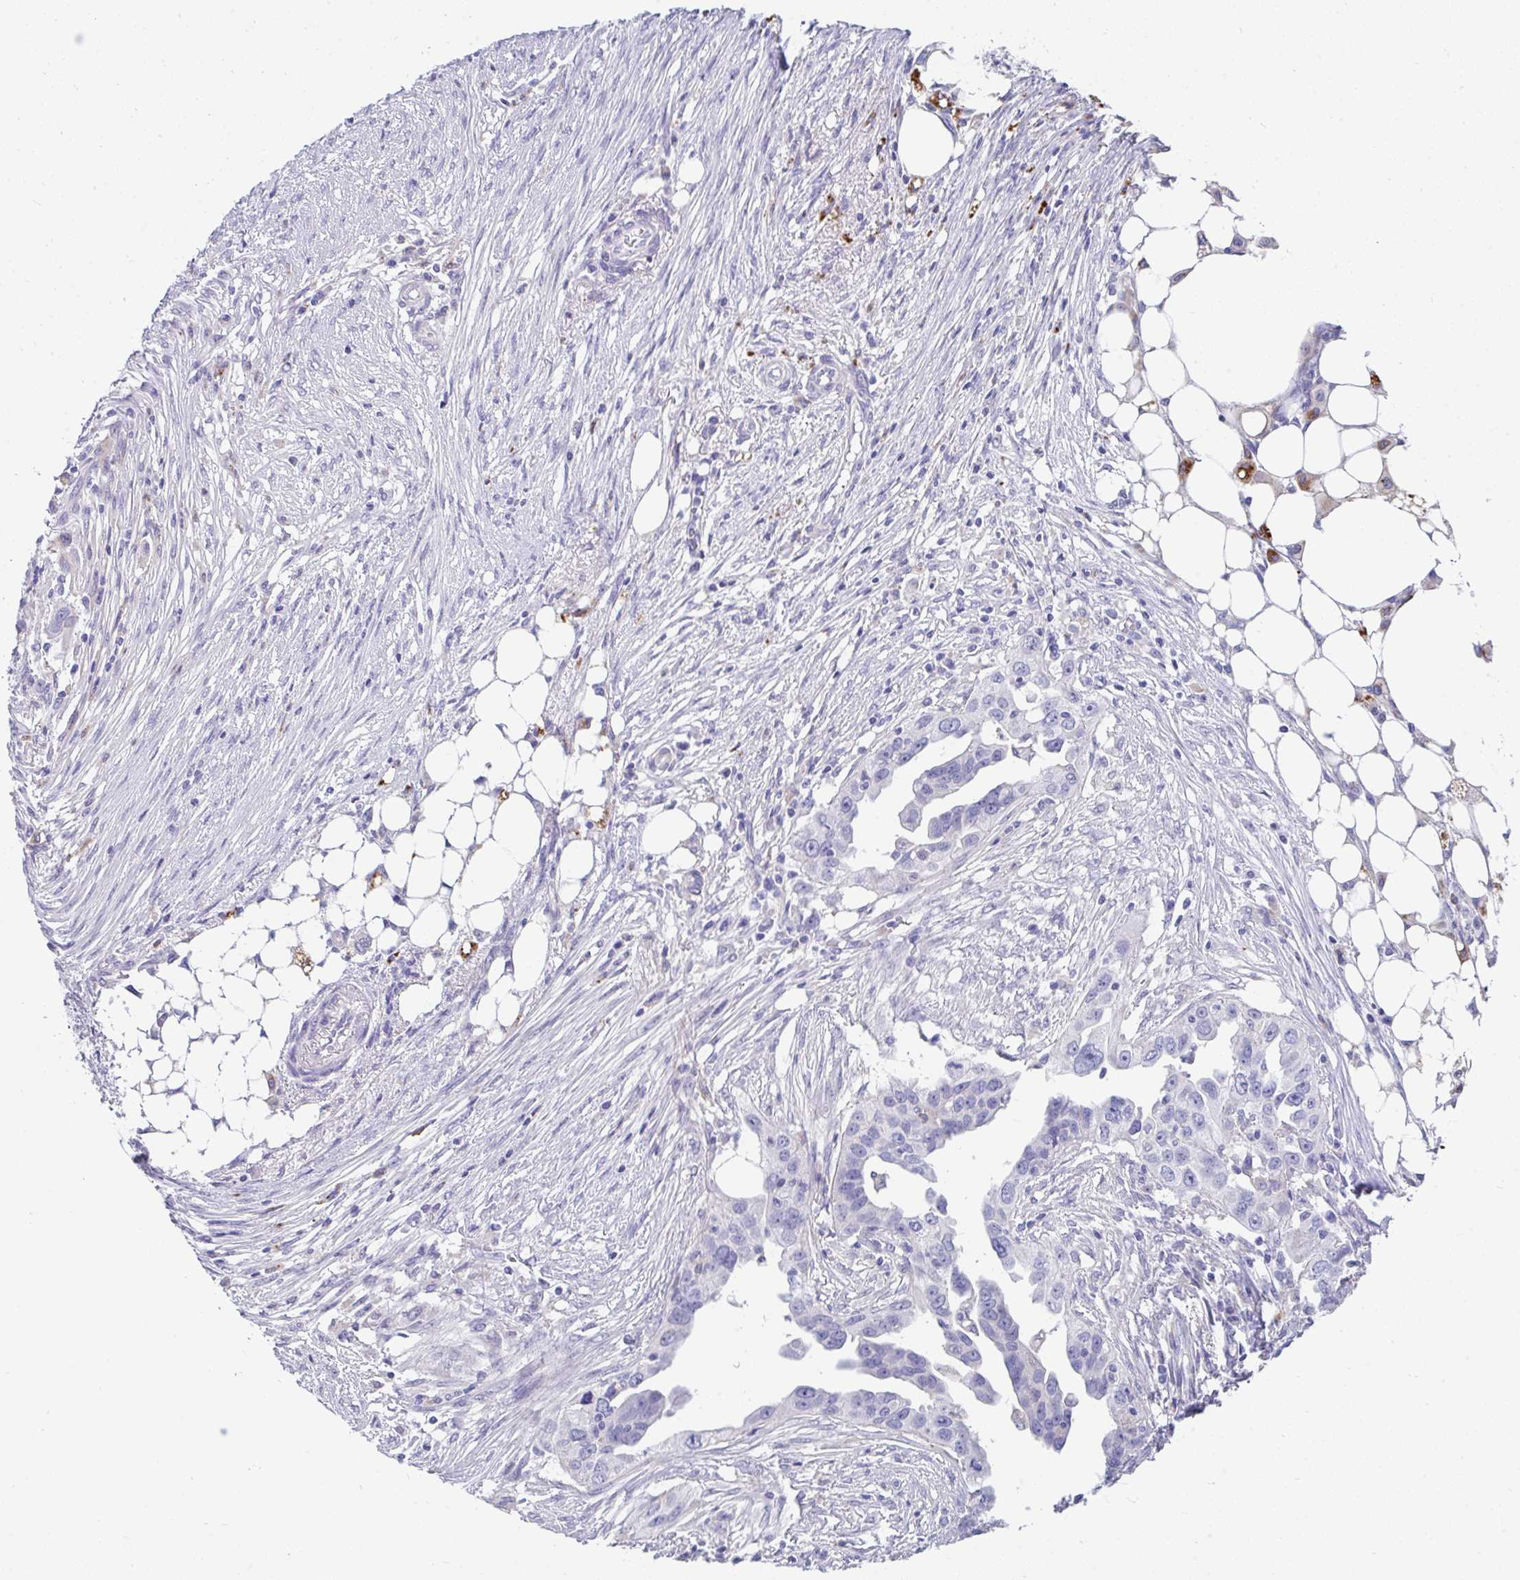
{"staining": {"intensity": "negative", "quantity": "none", "location": "none"}, "tissue": "ovarian cancer", "cell_type": "Tumor cells", "image_type": "cancer", "snomed": [{"axis": "morphology", "description": "Carcinoma, endometroid"}, {"axis": "morphology", "description": "Cystadenocarcinoma, serous, NOS"}, {"axis": "topography", "description": "Ovary"}], "caption": "Human ovarian cancer stained for a protein using IHC displays no expression in tumor cells.", "gene": "ZNF33A", "patient": {"sex": "female", "age": 45}}